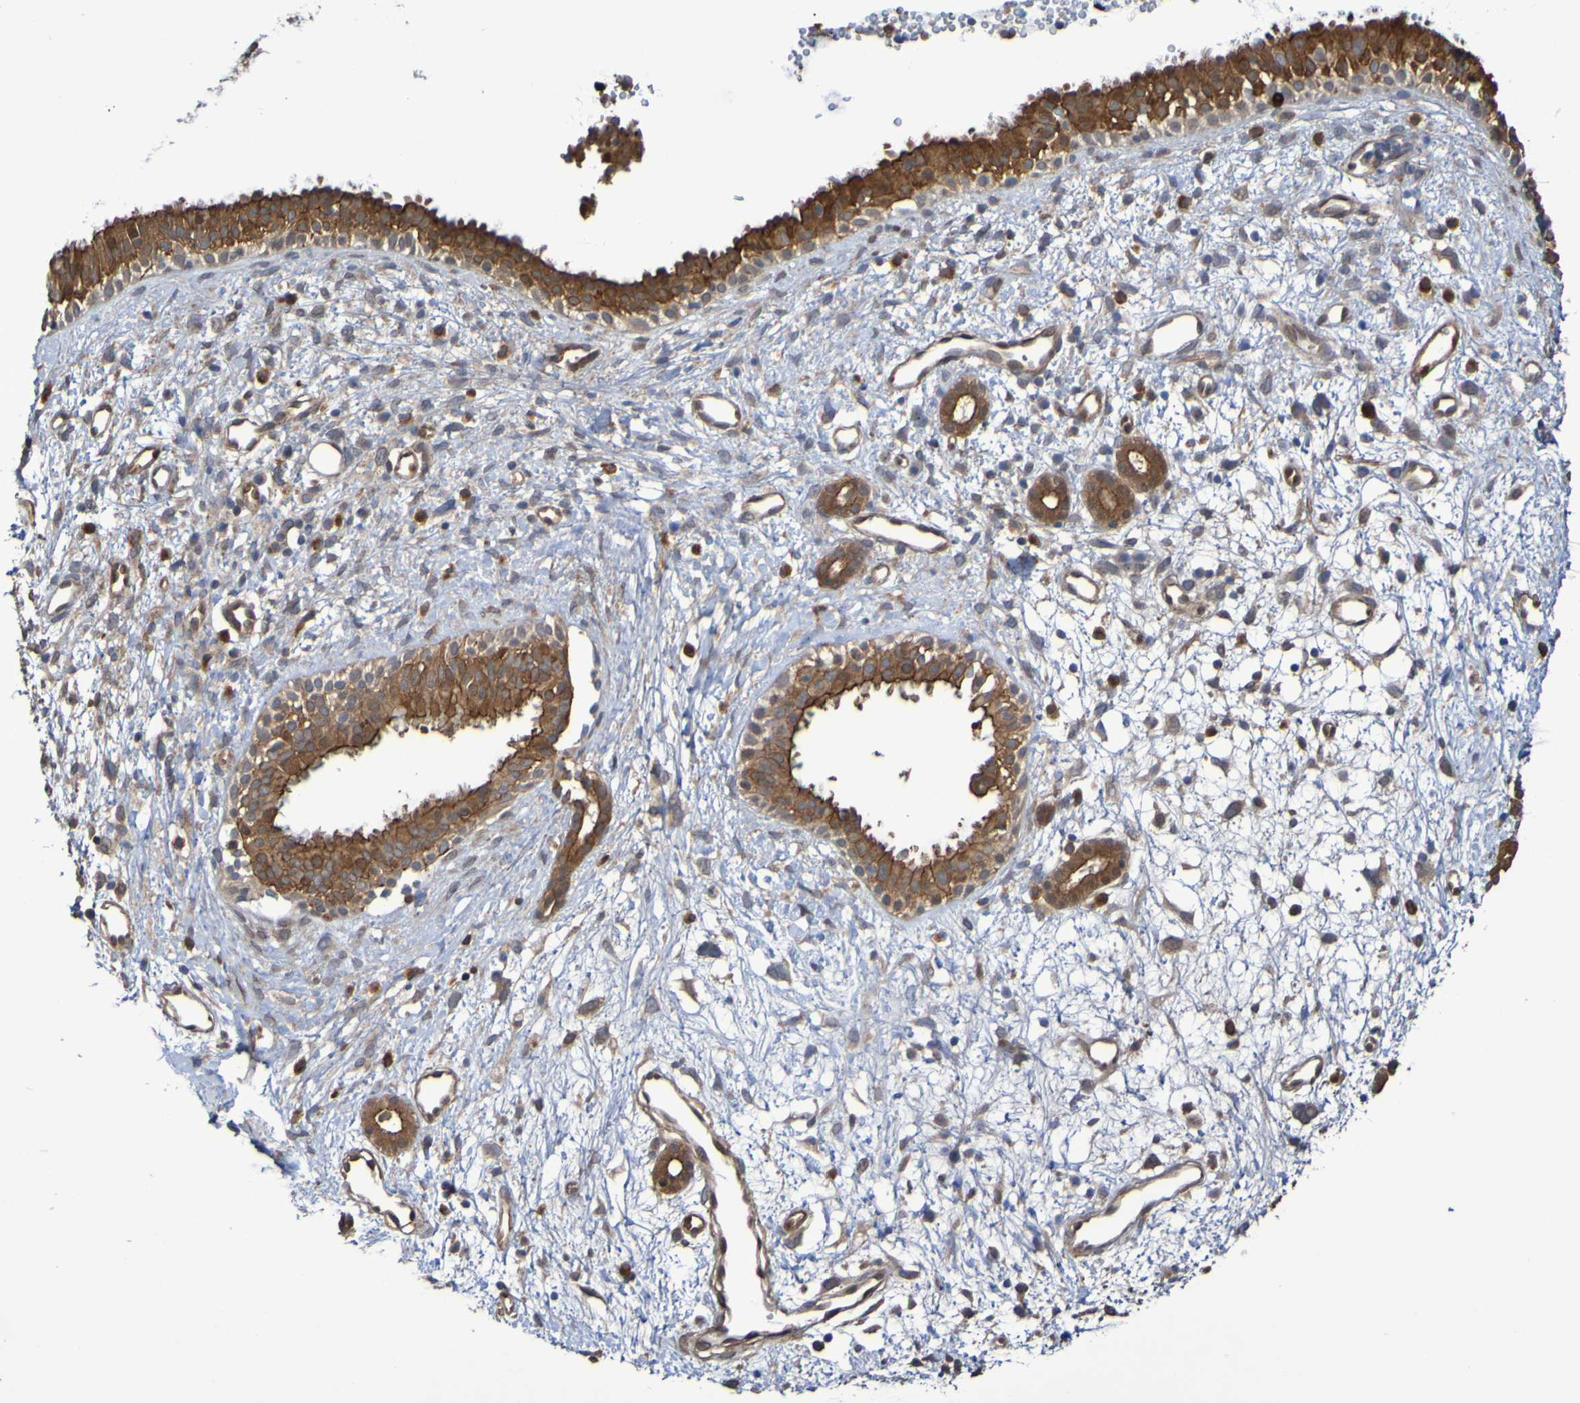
{"staining": {"intensity": "strong", "quantity": ">75%", "location": "cytoplasmic/membranous"}, "tissue": "nasopharynx", "cell_type": "Respiratory epithelial cells", "image_type": "normal", "snomed": [{"axis": "morphology", "description": "Normal tissue, NOS"}, {"axis": "topography", "description": "Nasopharynx"}], "caption": "This is a photomicrograph of immunohistochemistry (IHC) staining of normal nasopharynx, which shows strong positivity in the cytoplasmic/membranous of respiratory epithelial cells.", "gene": "SERPINB6", "patient": {"sex": "male", "age": 22}}